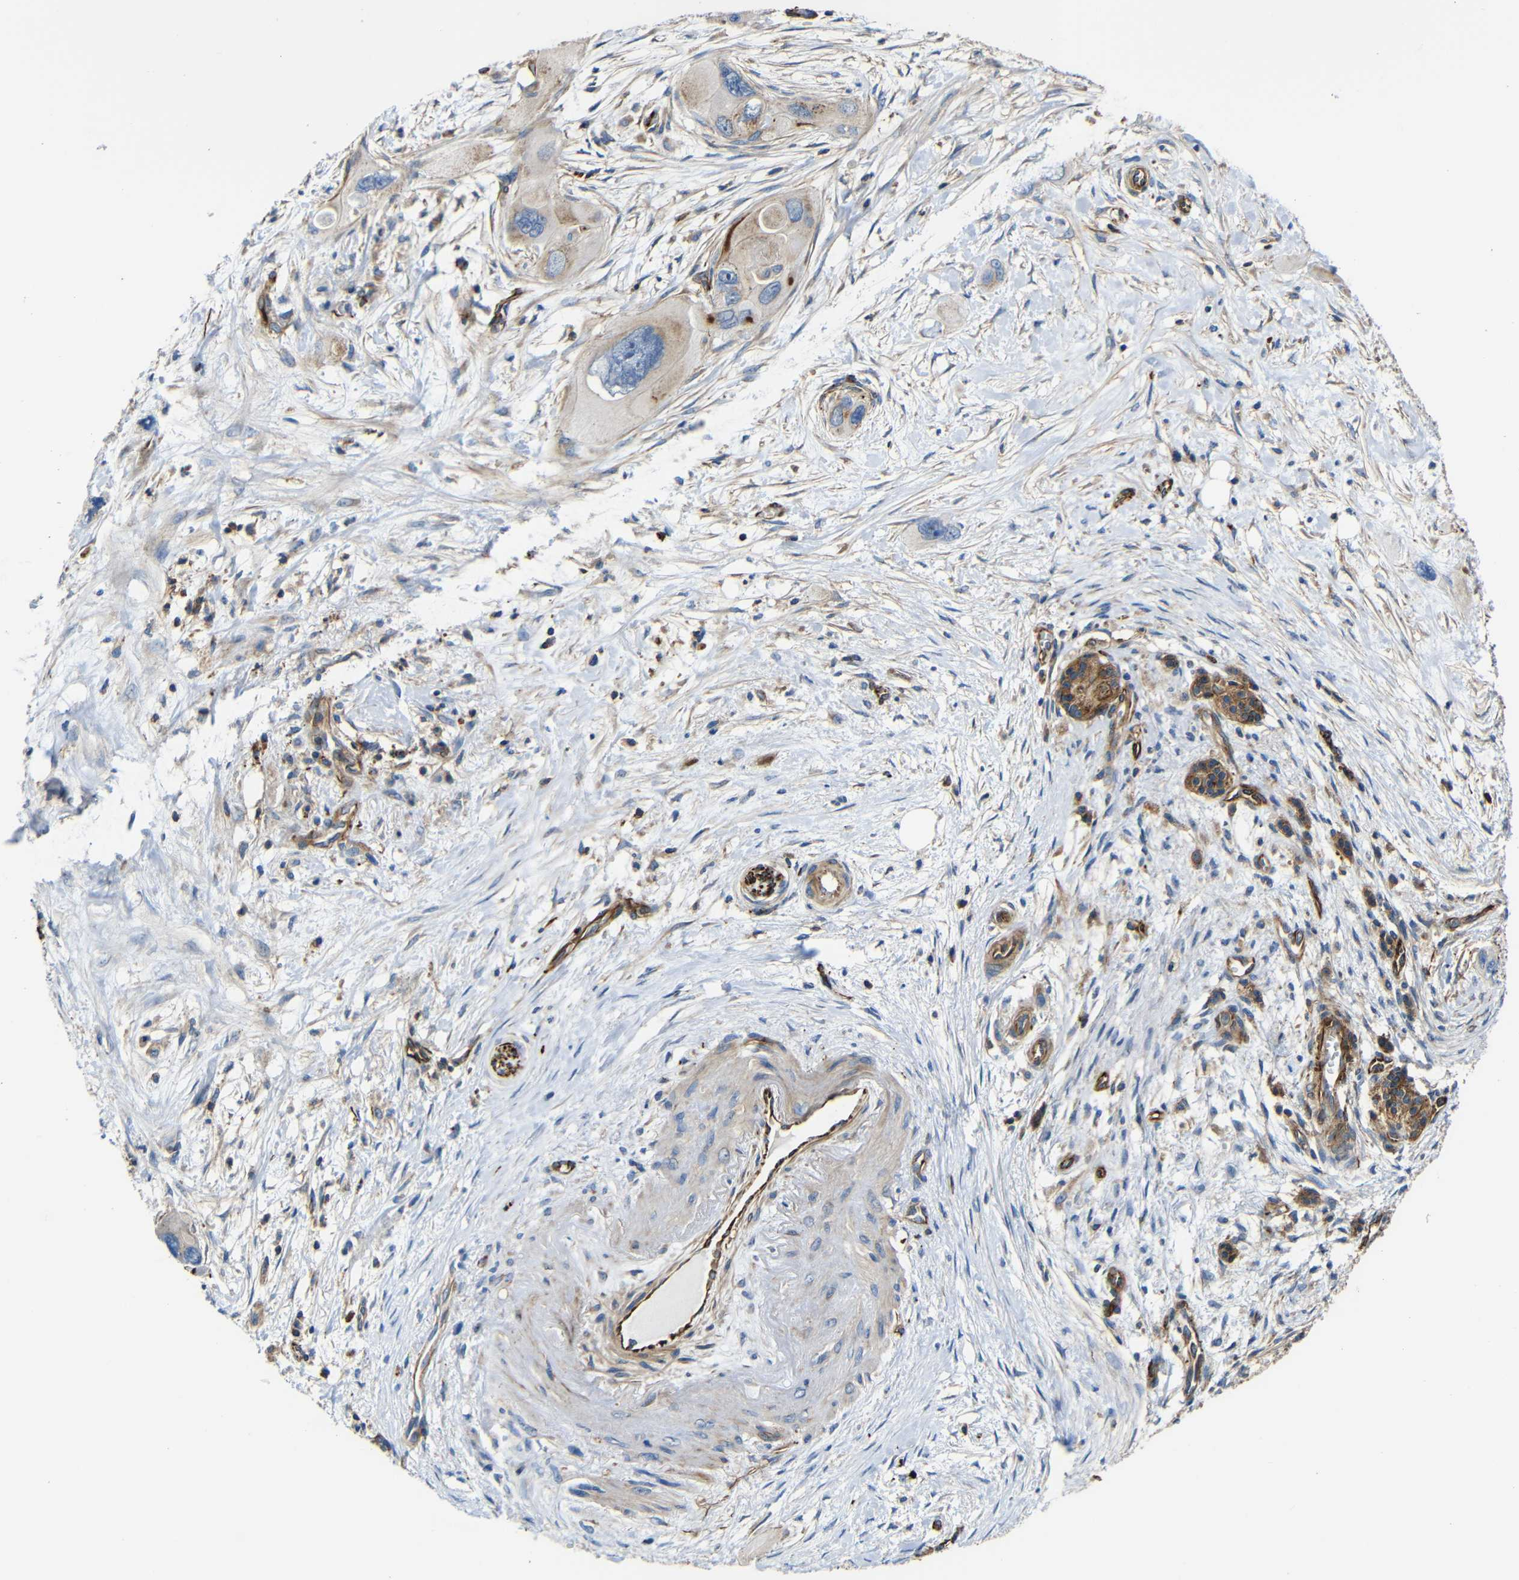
{"staining": {"intensity": "weak", "quantity": "25%-75%", "location": "cytoplasmic/membranous"}, "tissue": "pancreatic cancer", "cell_type": "Tumor cells", "image_type": "cancer", "snomed": [{"axis": "morphology", "description": "Adenocarcinoma, NOS"}, {"axis": "topography", "description": "Pancreas"}], "caption": "This histopathology image shows immunohistochemistry staining of adenocarcinoma (pancreatic), with low weak cytoplasmic/membranous positivity in about 25%-75% of tumor cells.", "gene": "IGSF10", "patient": {"sex": "male", "age": 73}}